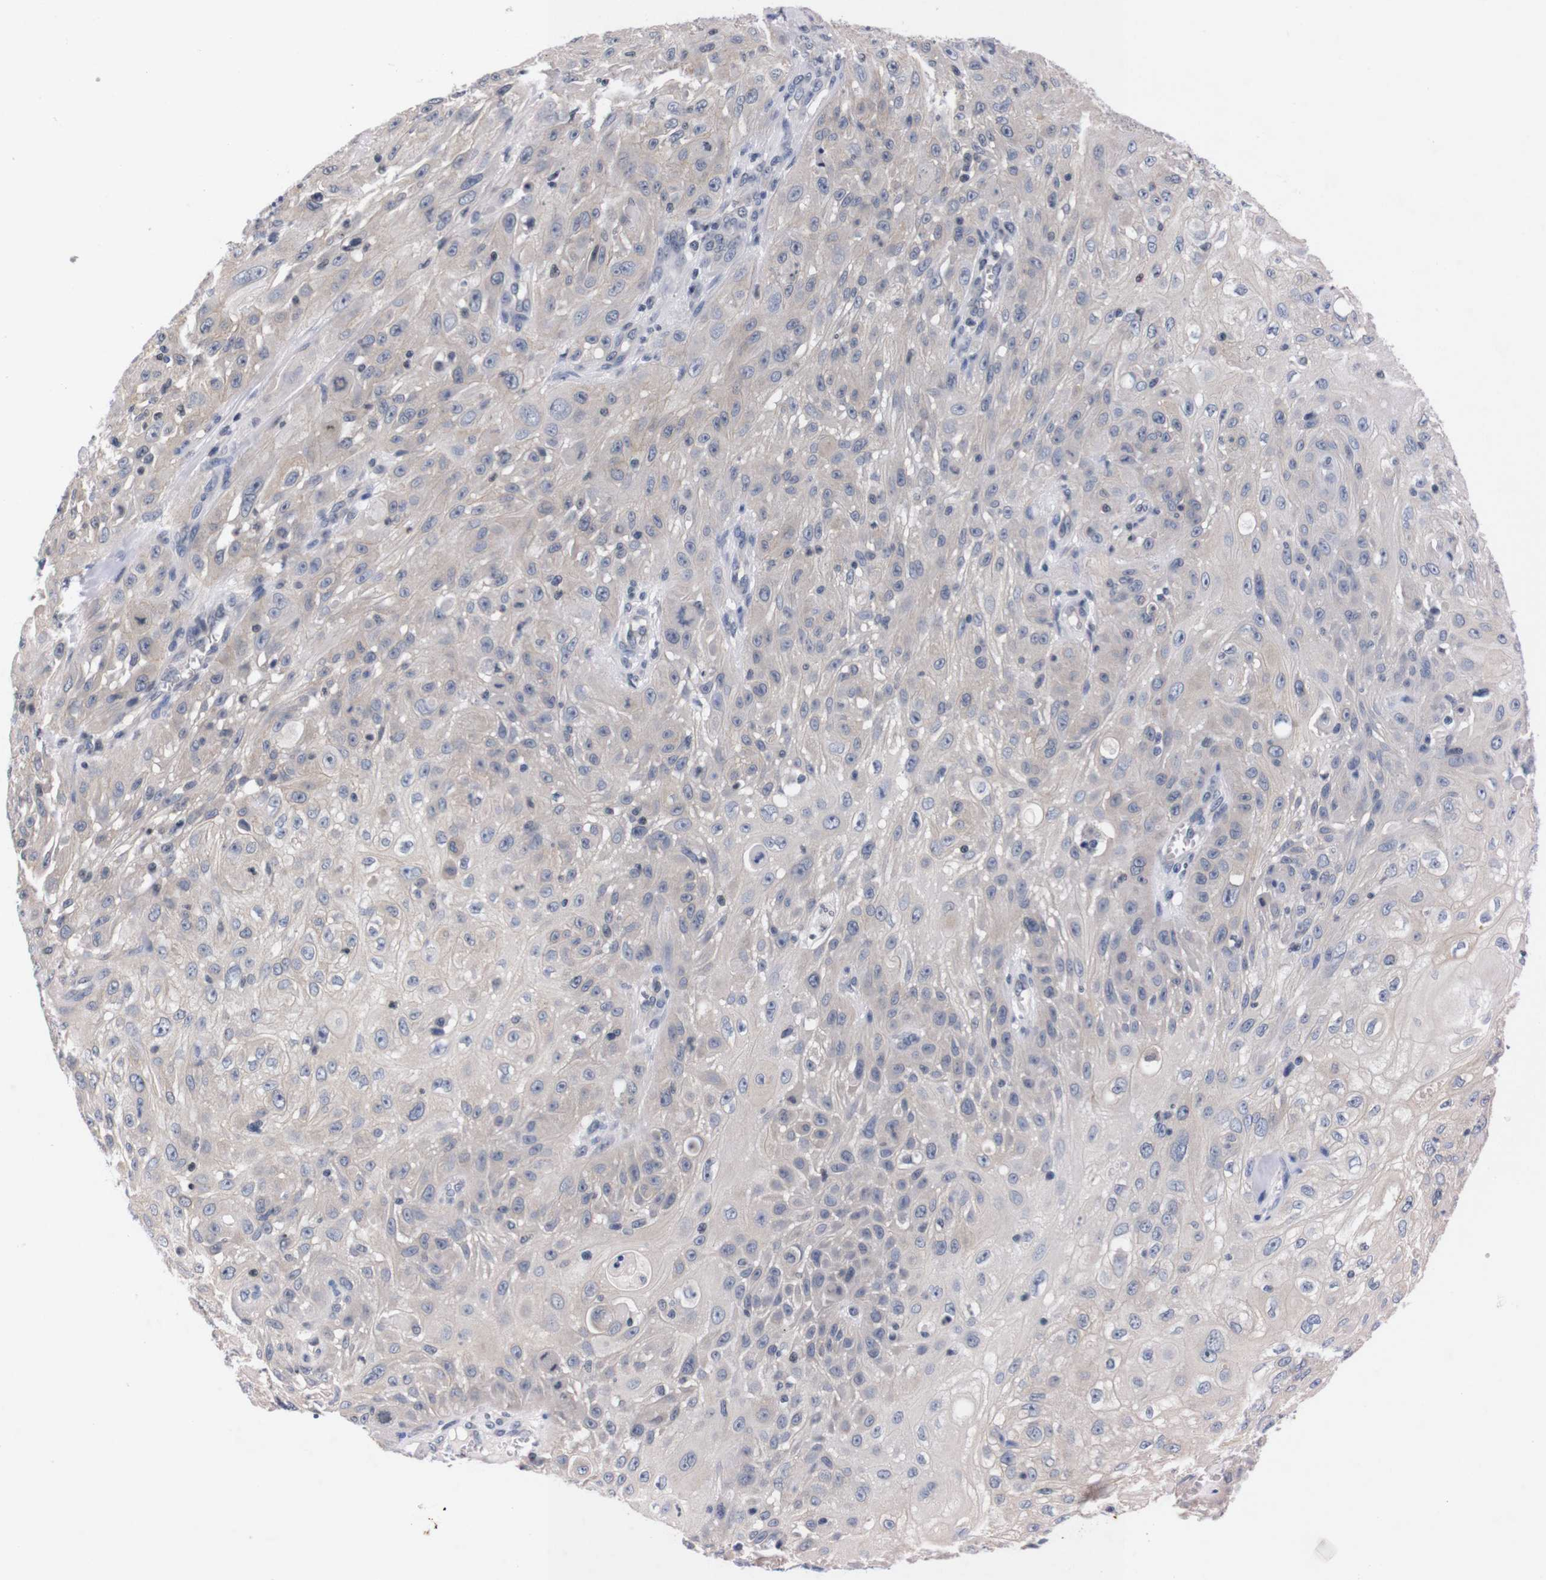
{"staining": {"intensity": "negative", "quantity": "none", "location": "none"}, "tissue": "skin cancer", "cell_type": "Tumor cells", "image_type": "cancer", "snomed": [{"axis": "morphology", "description": "Squamous cell carcinoma, NOS"}, {"axis": "topography", "description": "Skin"}], "caption": "The photomicrograph exhibits no significant expression in tumor cells of squamous cell carcinoma (skin).", "gene": "TNFRSF21", "patient": {"sex": "male", "age": 75}}